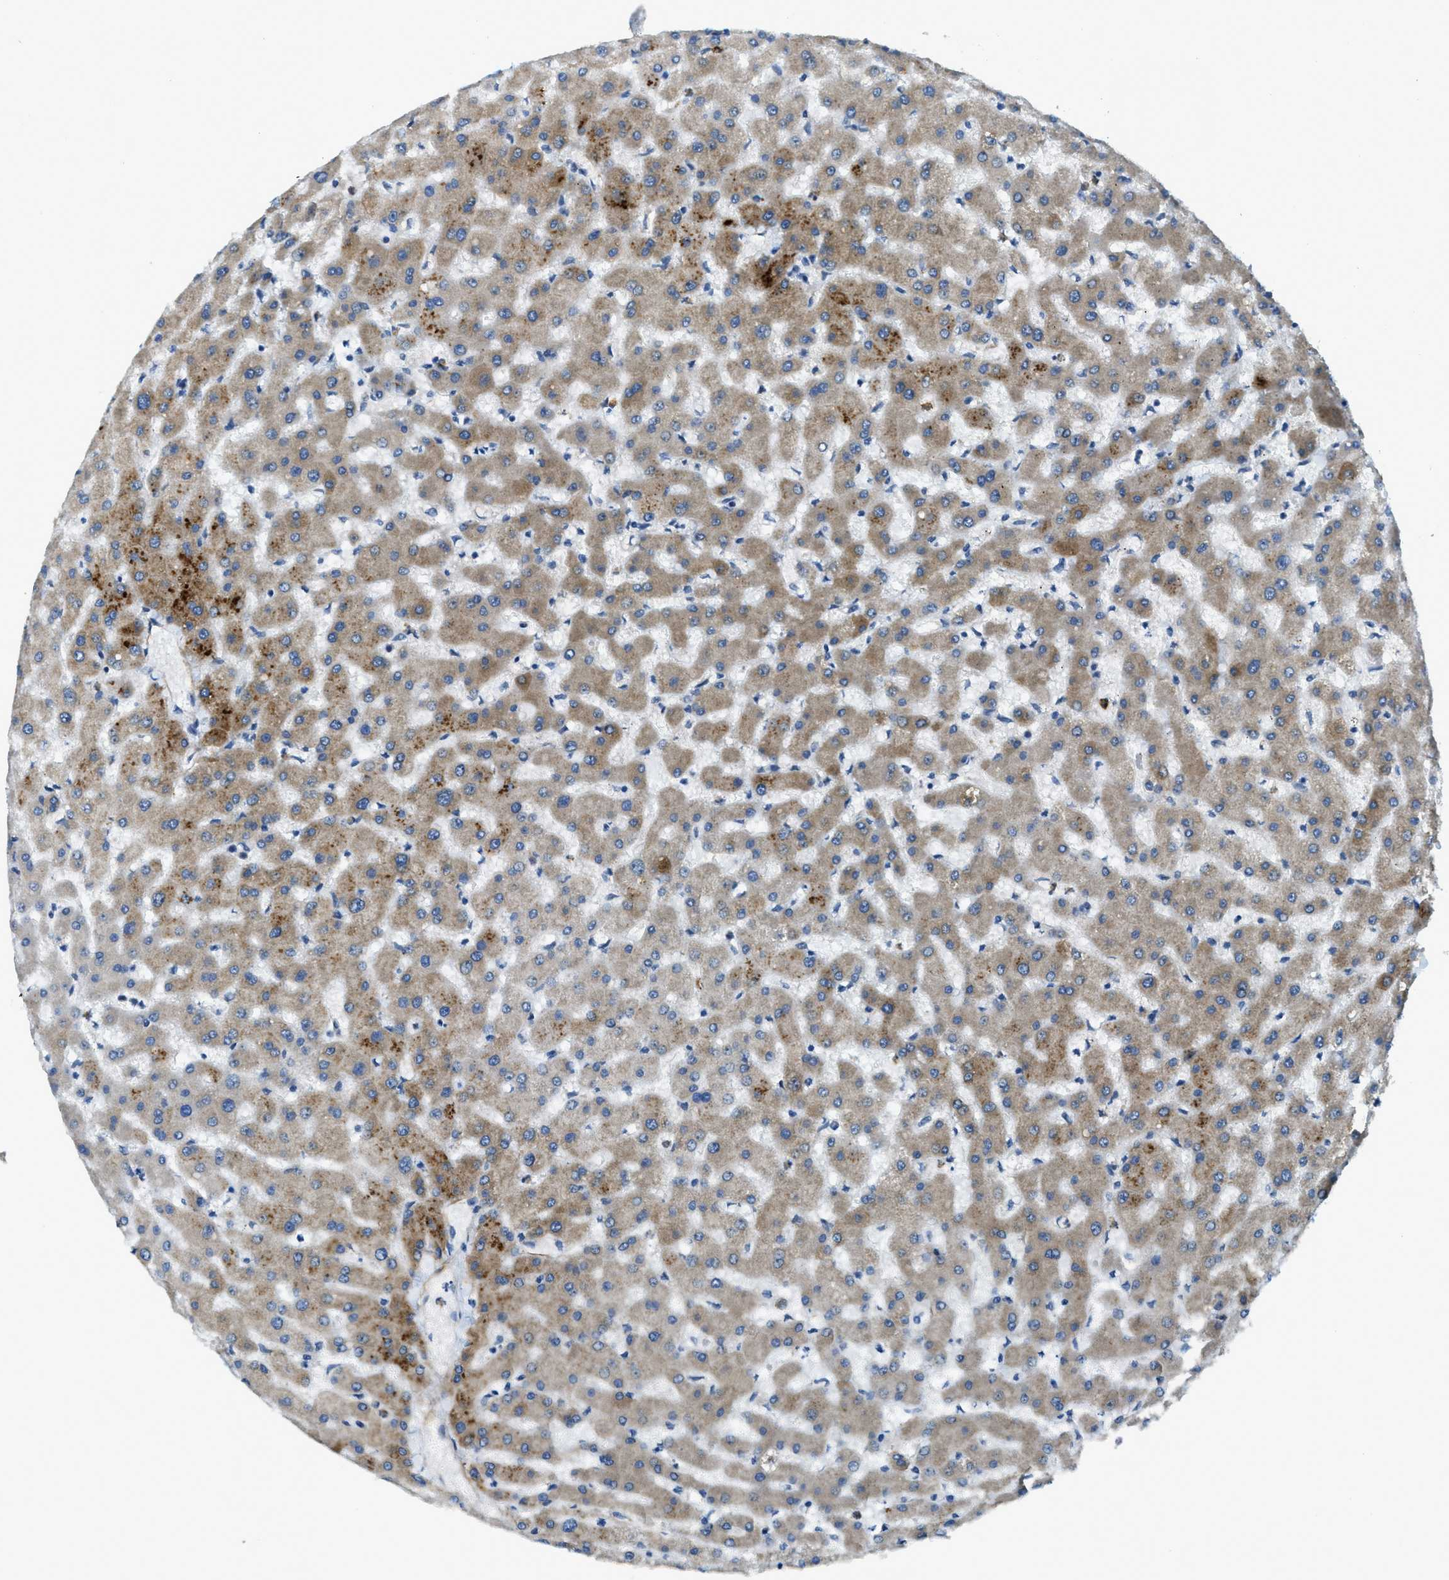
{"staining": {"intensity": "strong", "quantity": "25%-75%", "location": "cytoplasmic/membranous"}, "tissue": "liver", "cell_type": "Hepatocytes", "image_type": "normal", "snomed": [{"axis": "morphology", "description": "Normal tissue, NOS"}, {"axis": "topography", "description": "Liver"}], "caption": "Immunohistochemical staining of unremarkable human liver exhibits 25%-75% levels of strong cytoplasmic/membranous protein staining in approximately 25%-75% of hepatocytes.", "gene": "SNX14", "patient": {"sex": "female", "age": 63}}